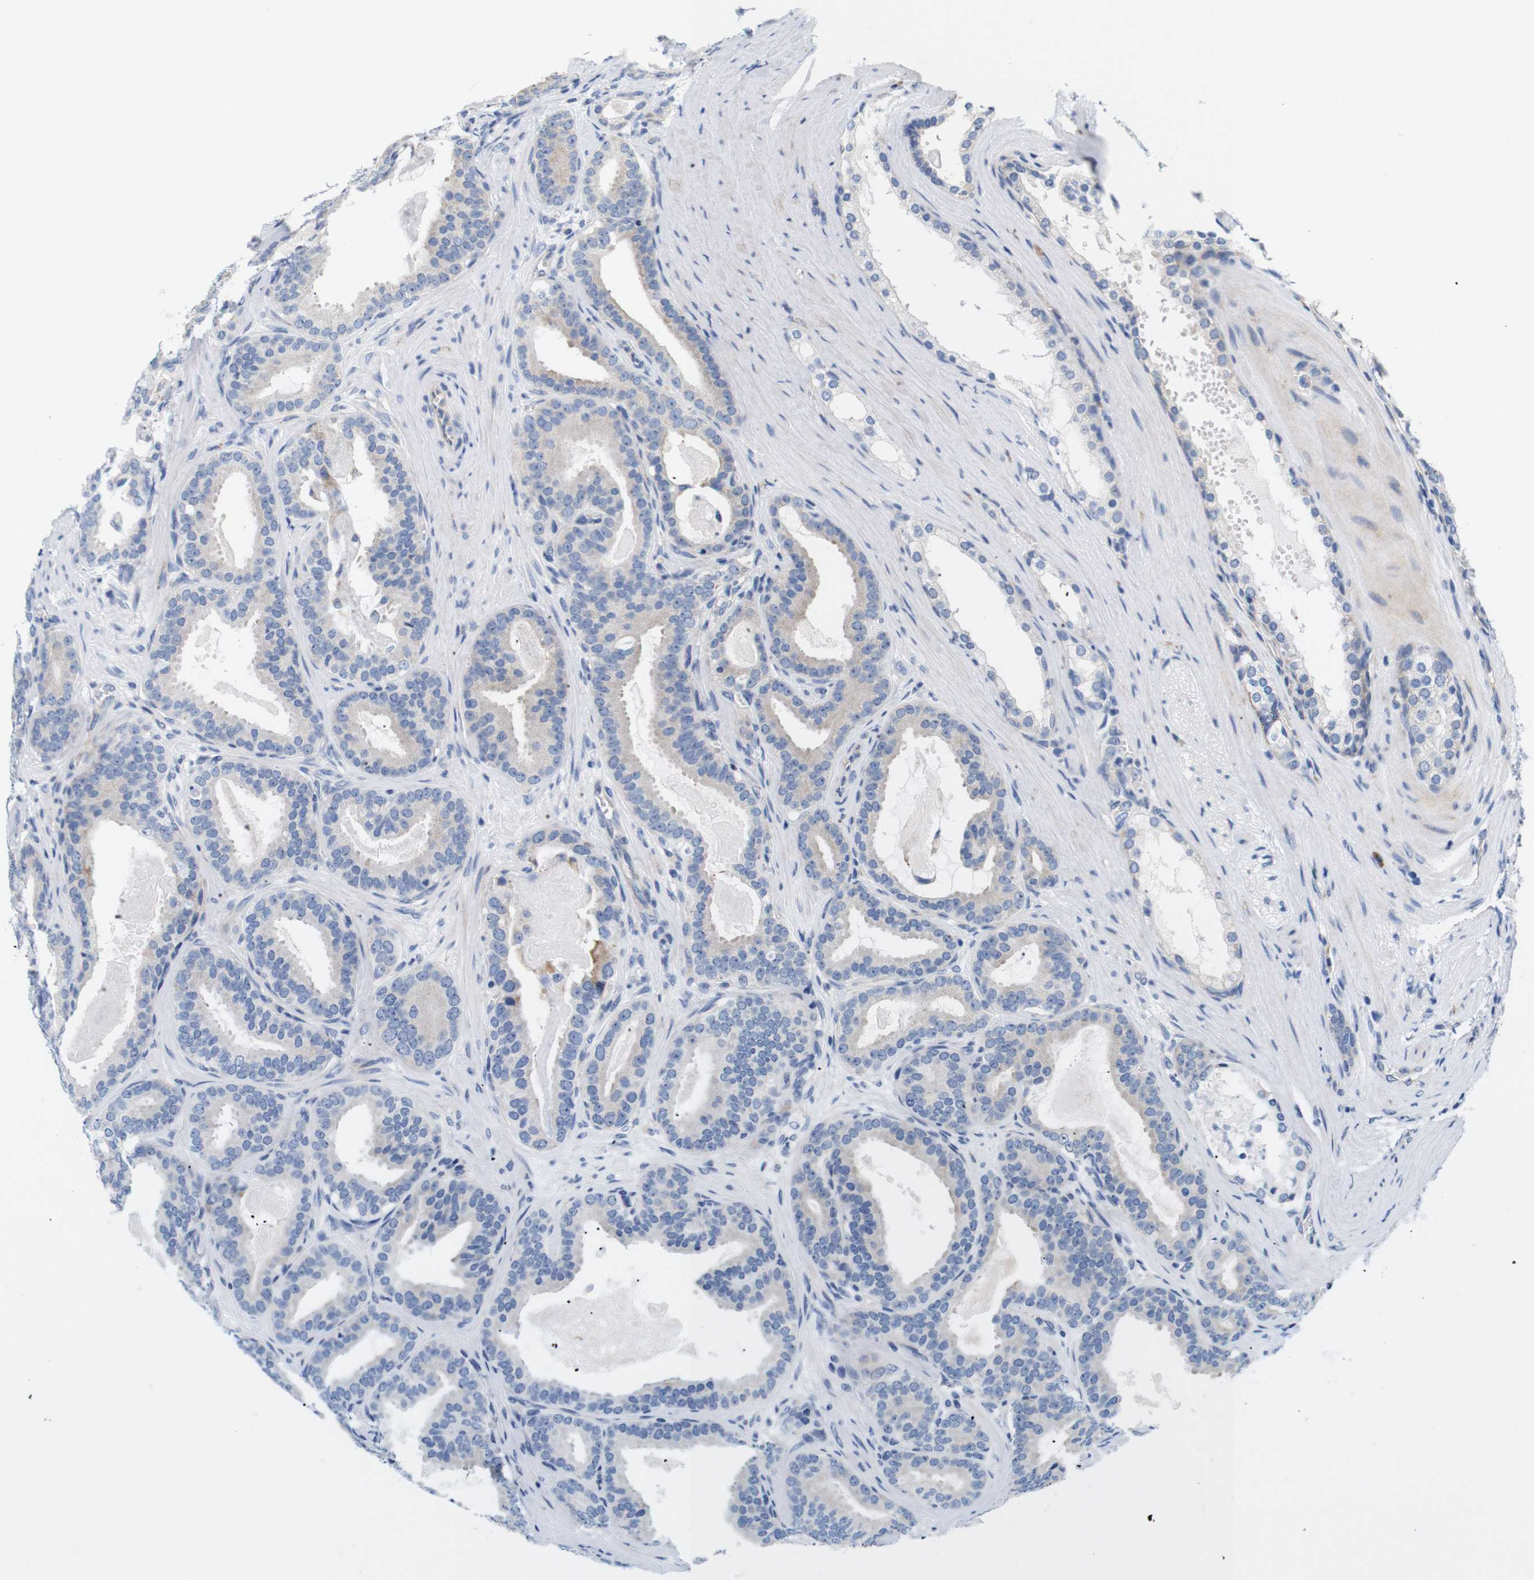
{"staining": {"intensity": "weak", "quantity": "<25%", "location": "cytoplasmic/membranous"}, "tissue": "prostate cancer", "cell_type": "Tumor cells", "image_type": "cancer", "snomed": [{"axis": "morphology", "description": "Adenocarcinoma, High grade"}, {"axis": "topography", "description": "Prostate"}], "caption": "Micrograph shows no significant protein expression in tumor cells of prostate cancer.", "gene": "TRIM5", "patient": {"sex": "male", "age": 60}}